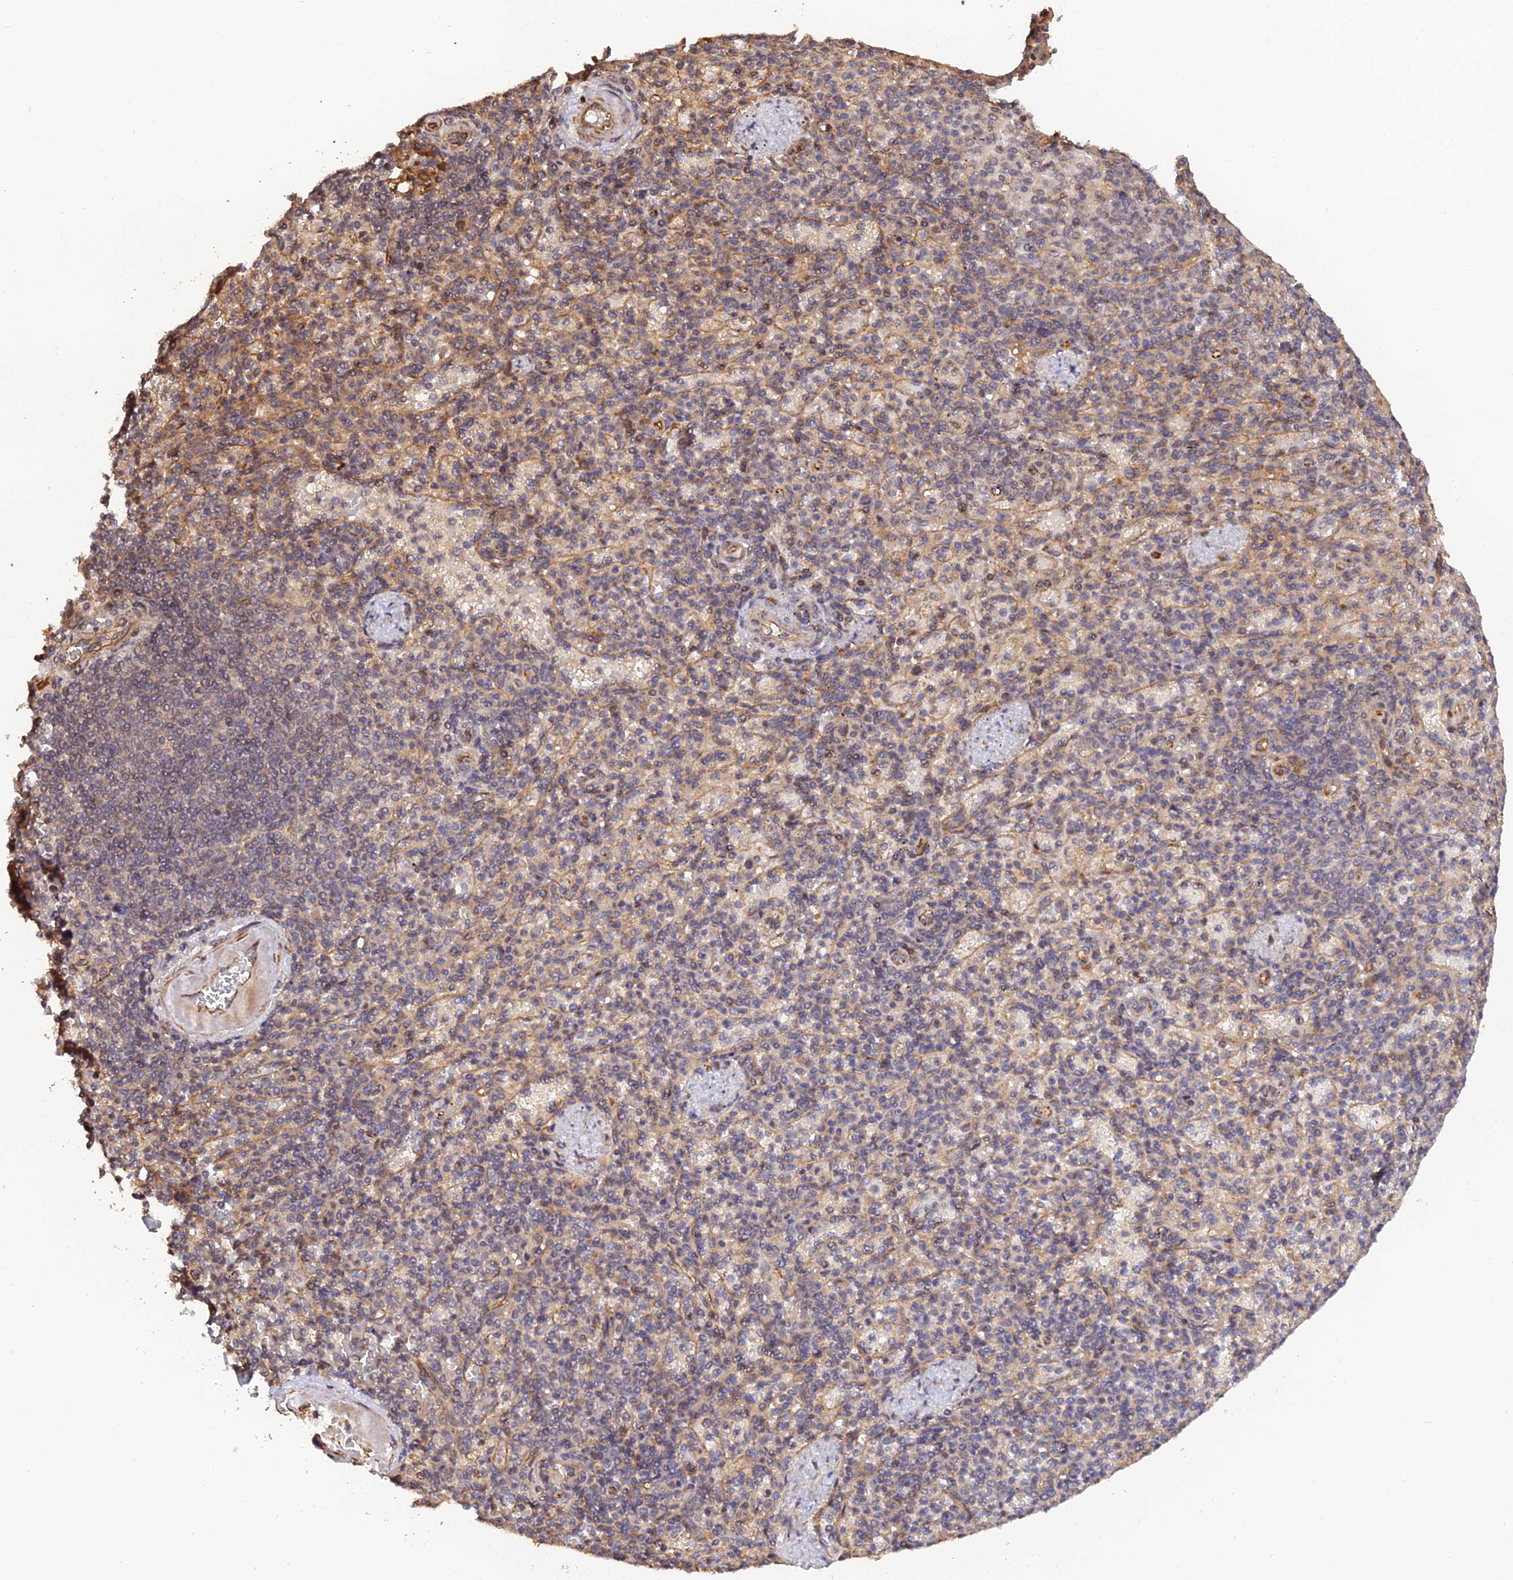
{"staining": {"intensity": "weak", "quantity": "25%-75%", "location": "cytoplasmic/membranous"}, "tissue": "spleen", "cell_type": "Cells in red pulp", "image_type": "normal", "snomed": [{"axis": "morphology", "description": "Normal tissue, NOS"}, {"axis": "topography", "description": "Spleen"}], "caption": "This is a micrograph of immunohistochemistry staining of benign spleen, which shows weak expression in the cytoplasmic/membranous of cells in red pulp.", "gene": "CREBL2", "patient": {"sex": "female", "age": 74}}